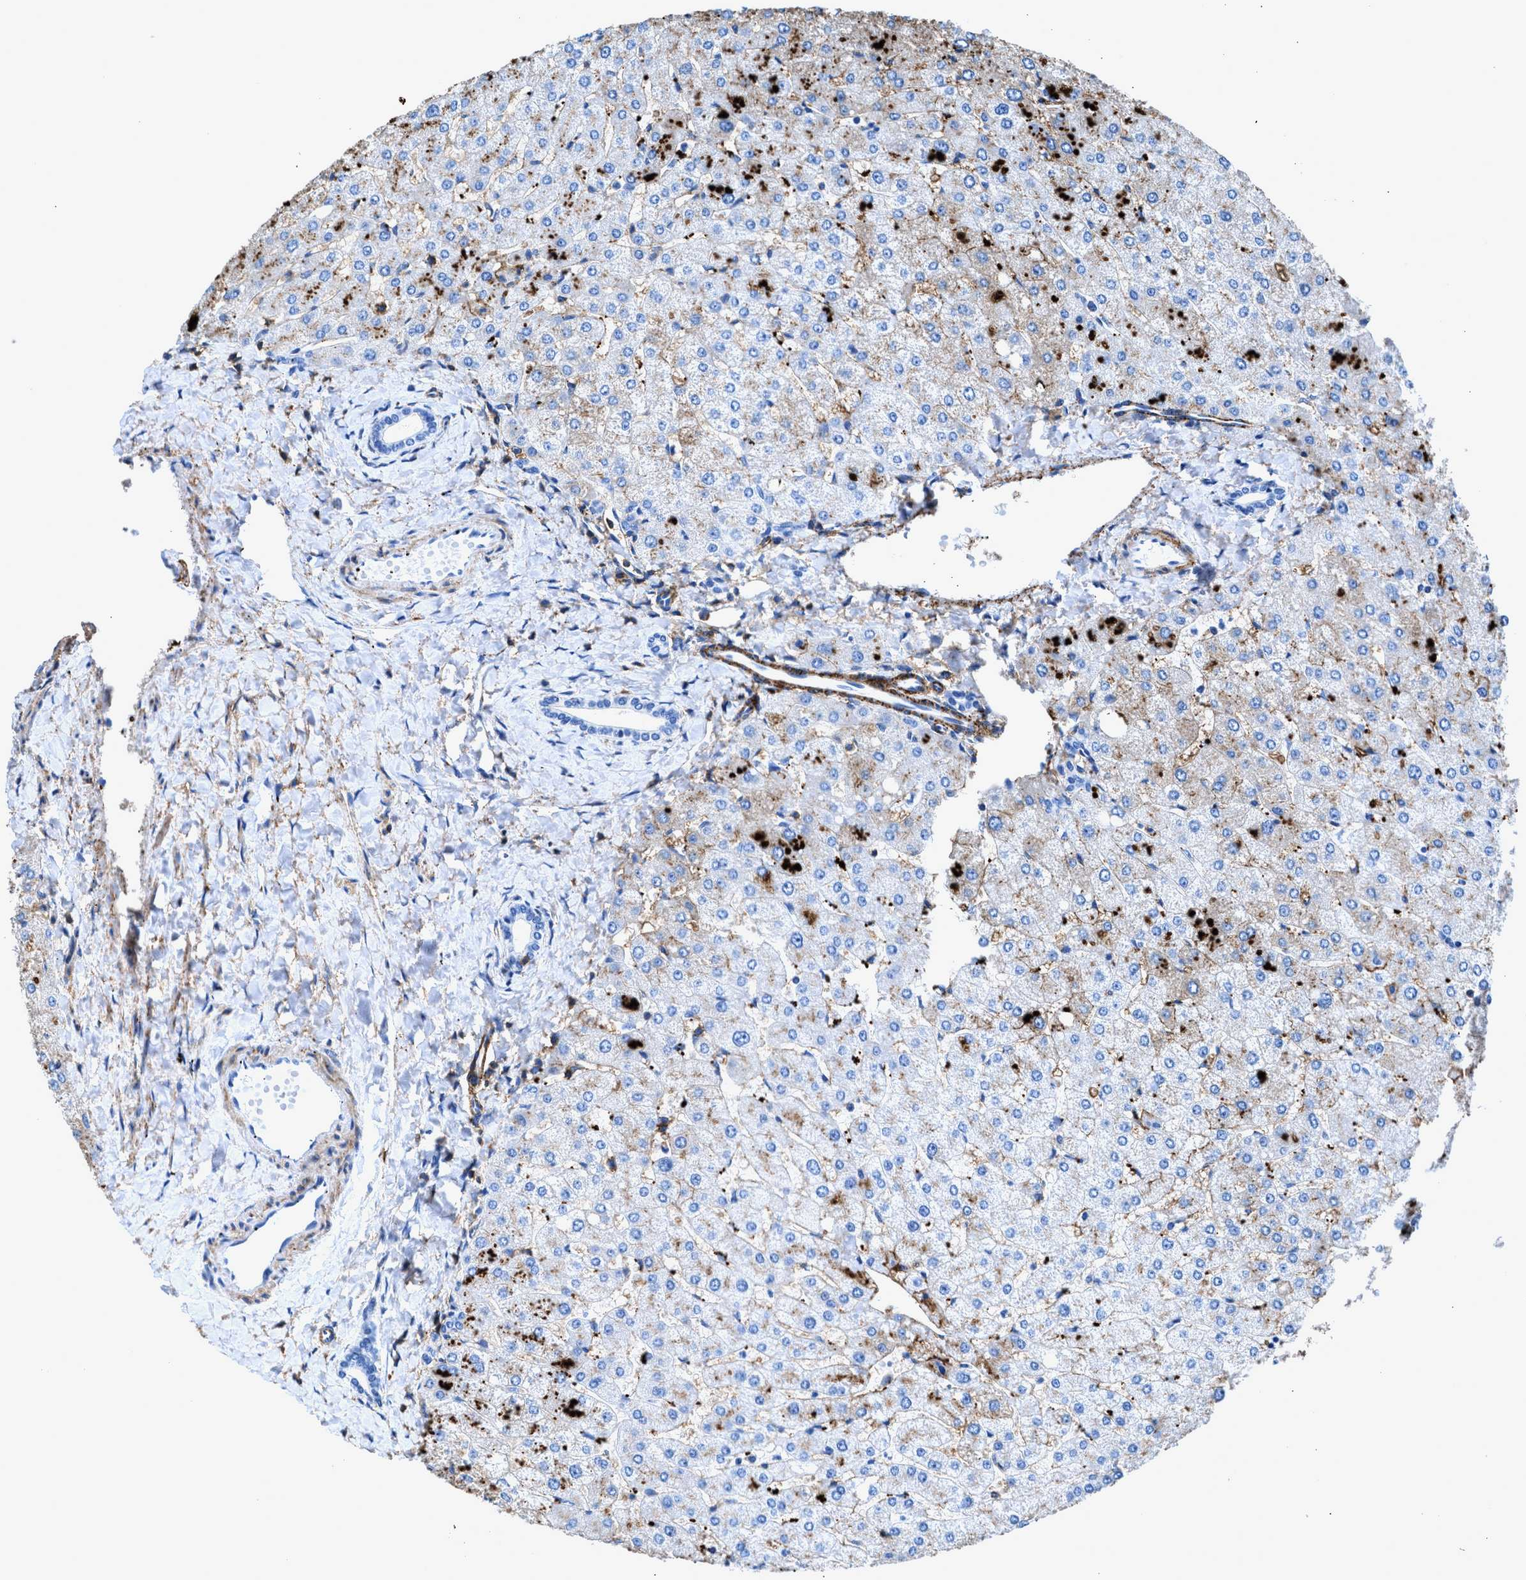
{"staining": {"intensity": "negative", "quantity": "none", "location": "none"}, "tissue": "liver", "cell_type": "Cholangiocytes", "image_type": "normal", "snomed": [{"axis": "morphology", "description": "Normal tissue, NOS"}, {"axis": "topography", "description": "Liver"}], "caption": "DAB (3,3'-diaminobenzidine) immunohistochemical staining of unremarkable liver shows no significant staining in cholangiocytes.", "gene": "KCNQ4", "patient": {"sex": "male", "age": 55}}